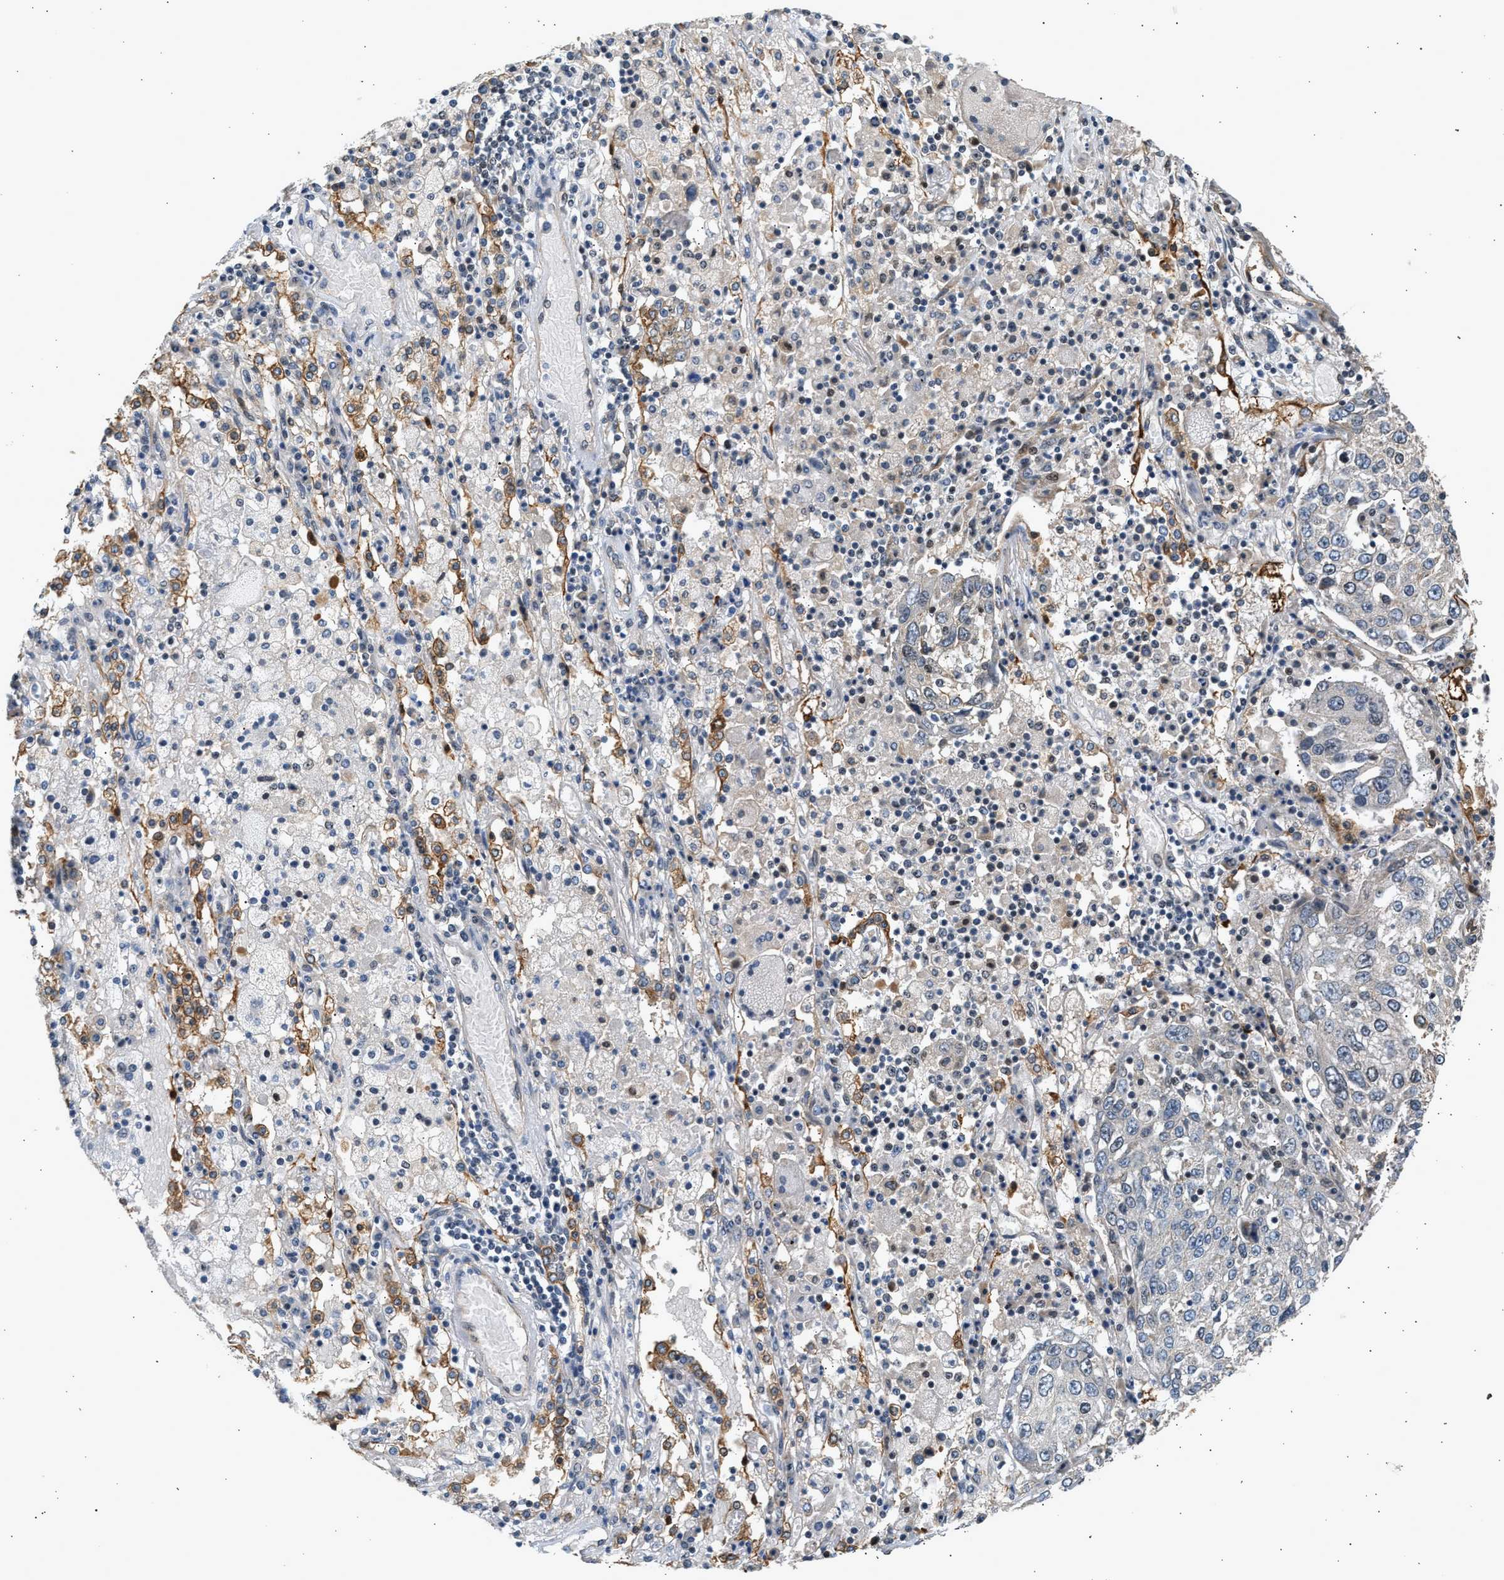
{"staining": {"intensity": "negative", "quantity": "none", "location": "none"}, "tissue": "lung cancer", "cell_type": "Tumor cells", "image_type": "cancer", "snomed": [{"axis": "morphology", "description": "Squamous cell carcinoma, NOS"}, {"axis": "topography", "description": "Lung"}], "caption": "The image shows no significant expression in tumor cells of lung squamous cell carcinoma.", "gene": "WDR31", "patient": {"sex": "male", "age": 65}}